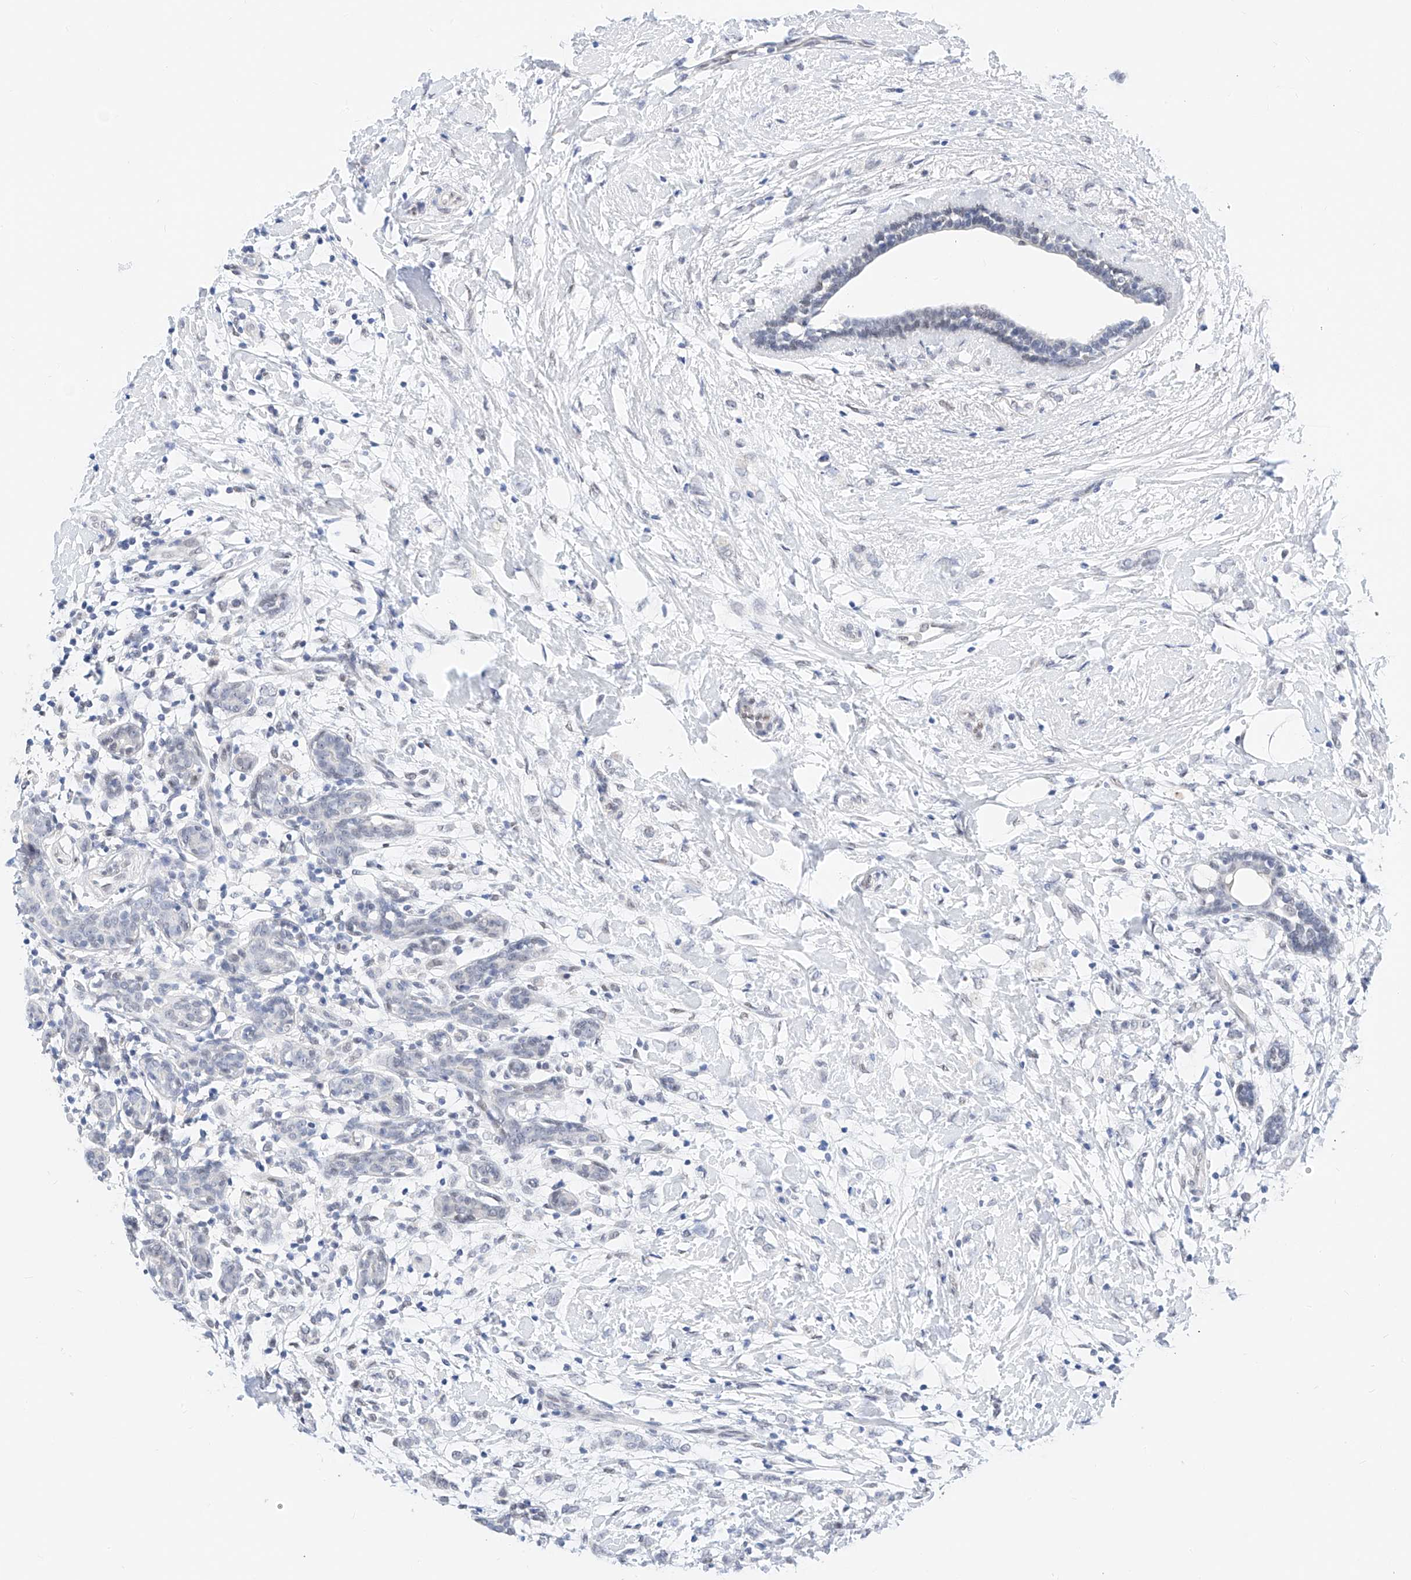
{"staining": {"intensity": "negative", "quantity": "none", "location": "none"}, "tissue": "breast cancer", "cell_type": "Tumor cells", "image_type": "cancer", "snomed": [{"axis": "morphology", "description": "Normal tissue, NOS"}, {"axis": "morphology", "description": "Lobular carcinoma"}, {"axis": "topography", "description": "Breast"}], "caption": "This is an IHC image of human lobular carcinoma (breast). There is no positivity in tumor cells.", "gene": "KCNJ1", "patient": {"sex": "female", "age": 47}}